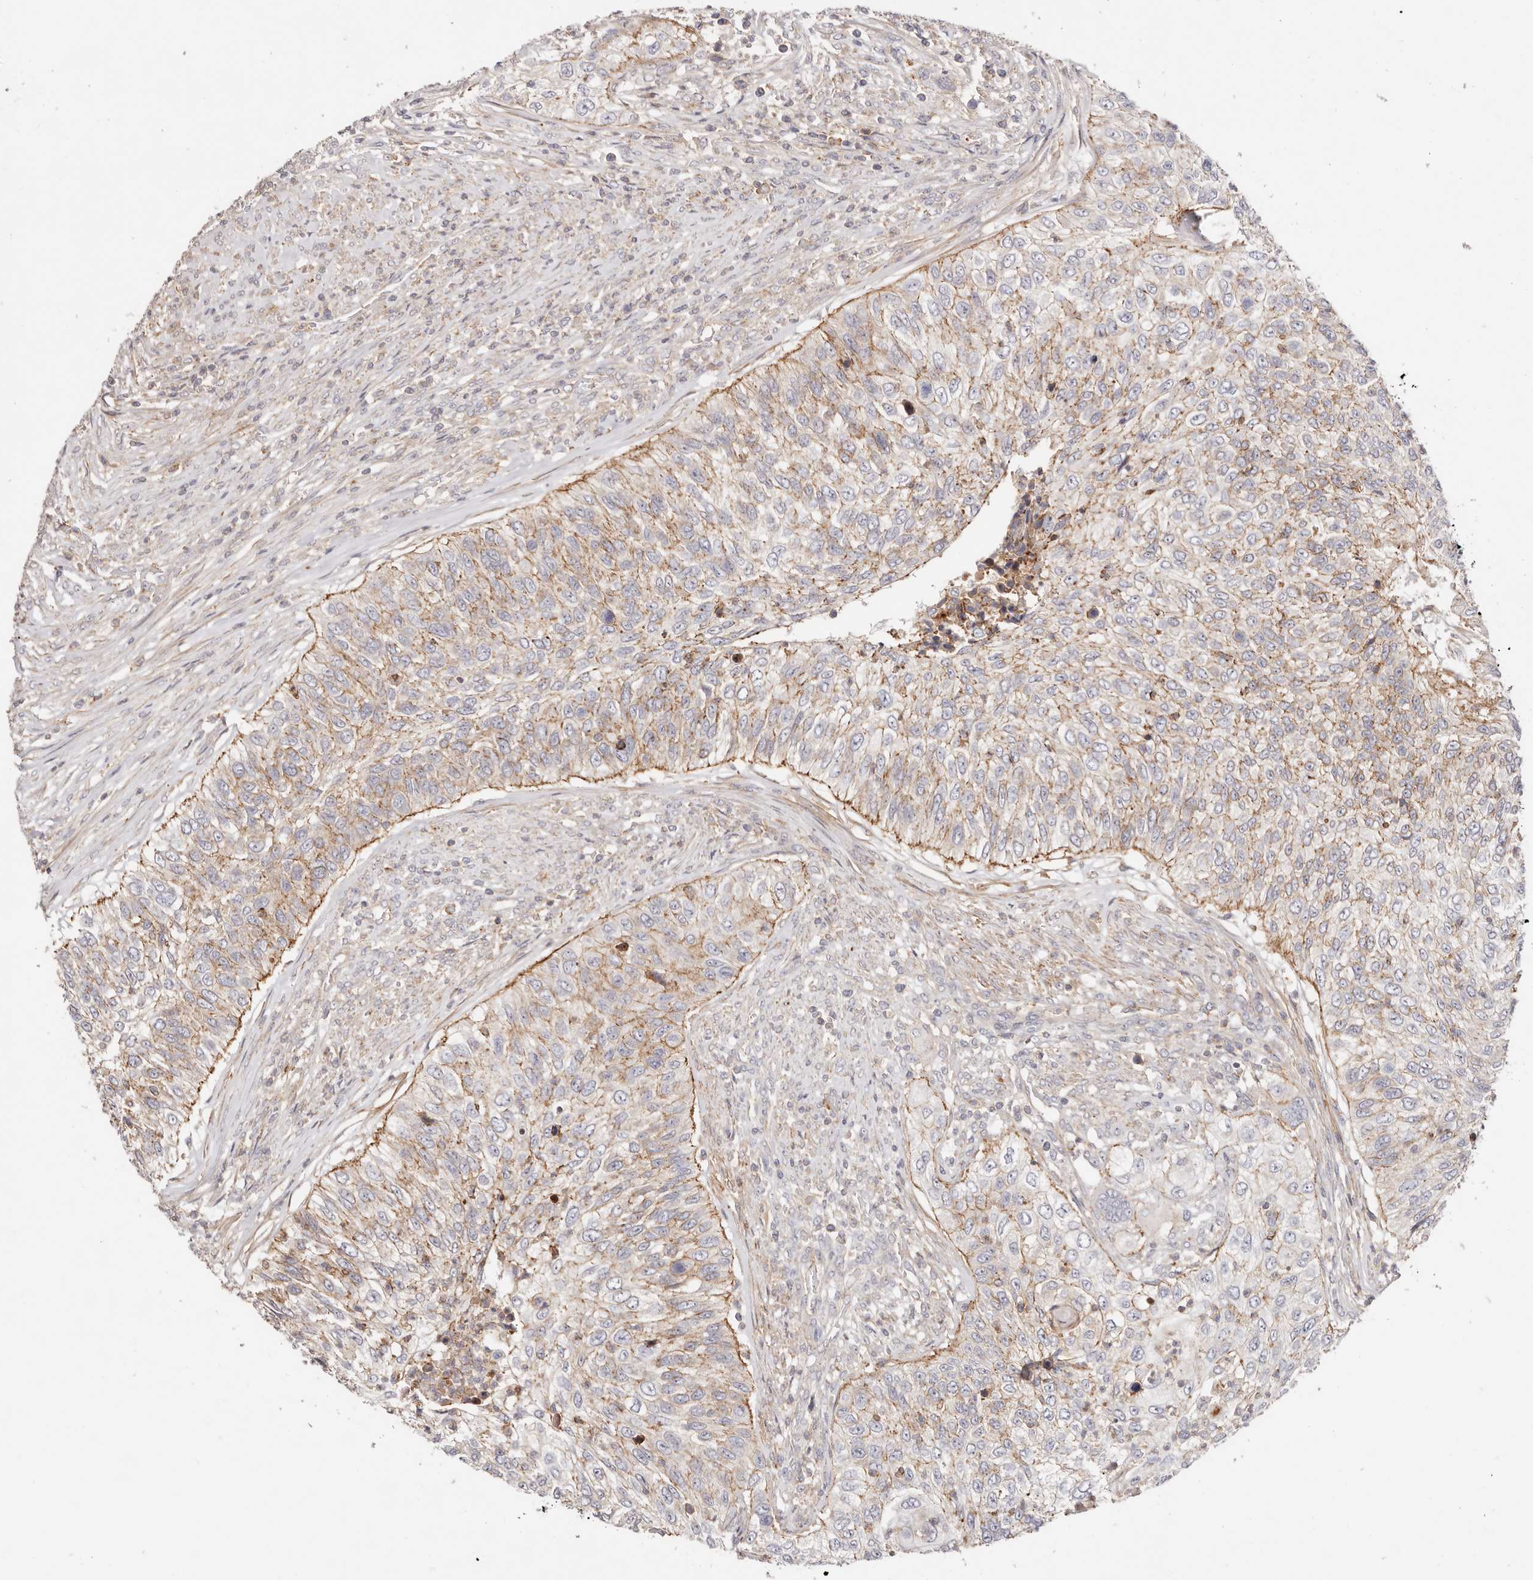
{"staining": {"intensity": "moderate", "quantity": ">75%", "location": "cytoplasmic/membranous"}, "tissue": "urothelial cancer", "cell_type": "Tumor cells", "image_type": "cancer", "snomed": [{"axis": "morphology", "description": "Urothelial carcinoma, High grade"}, {"axis": "topography", "description": "Urinary bladder"}], "caption": "This photomicrograph demonstrates urothelial carcinoma (high-grade) stained with IHC to label a protein in brown. The cytoplasmic/membranous of tumor cells show moderate positivity for the protein. Nuclei are counter-stained blue.", "gene": "SLC35B2", "patient": {"sex": "female", "age": 60}}